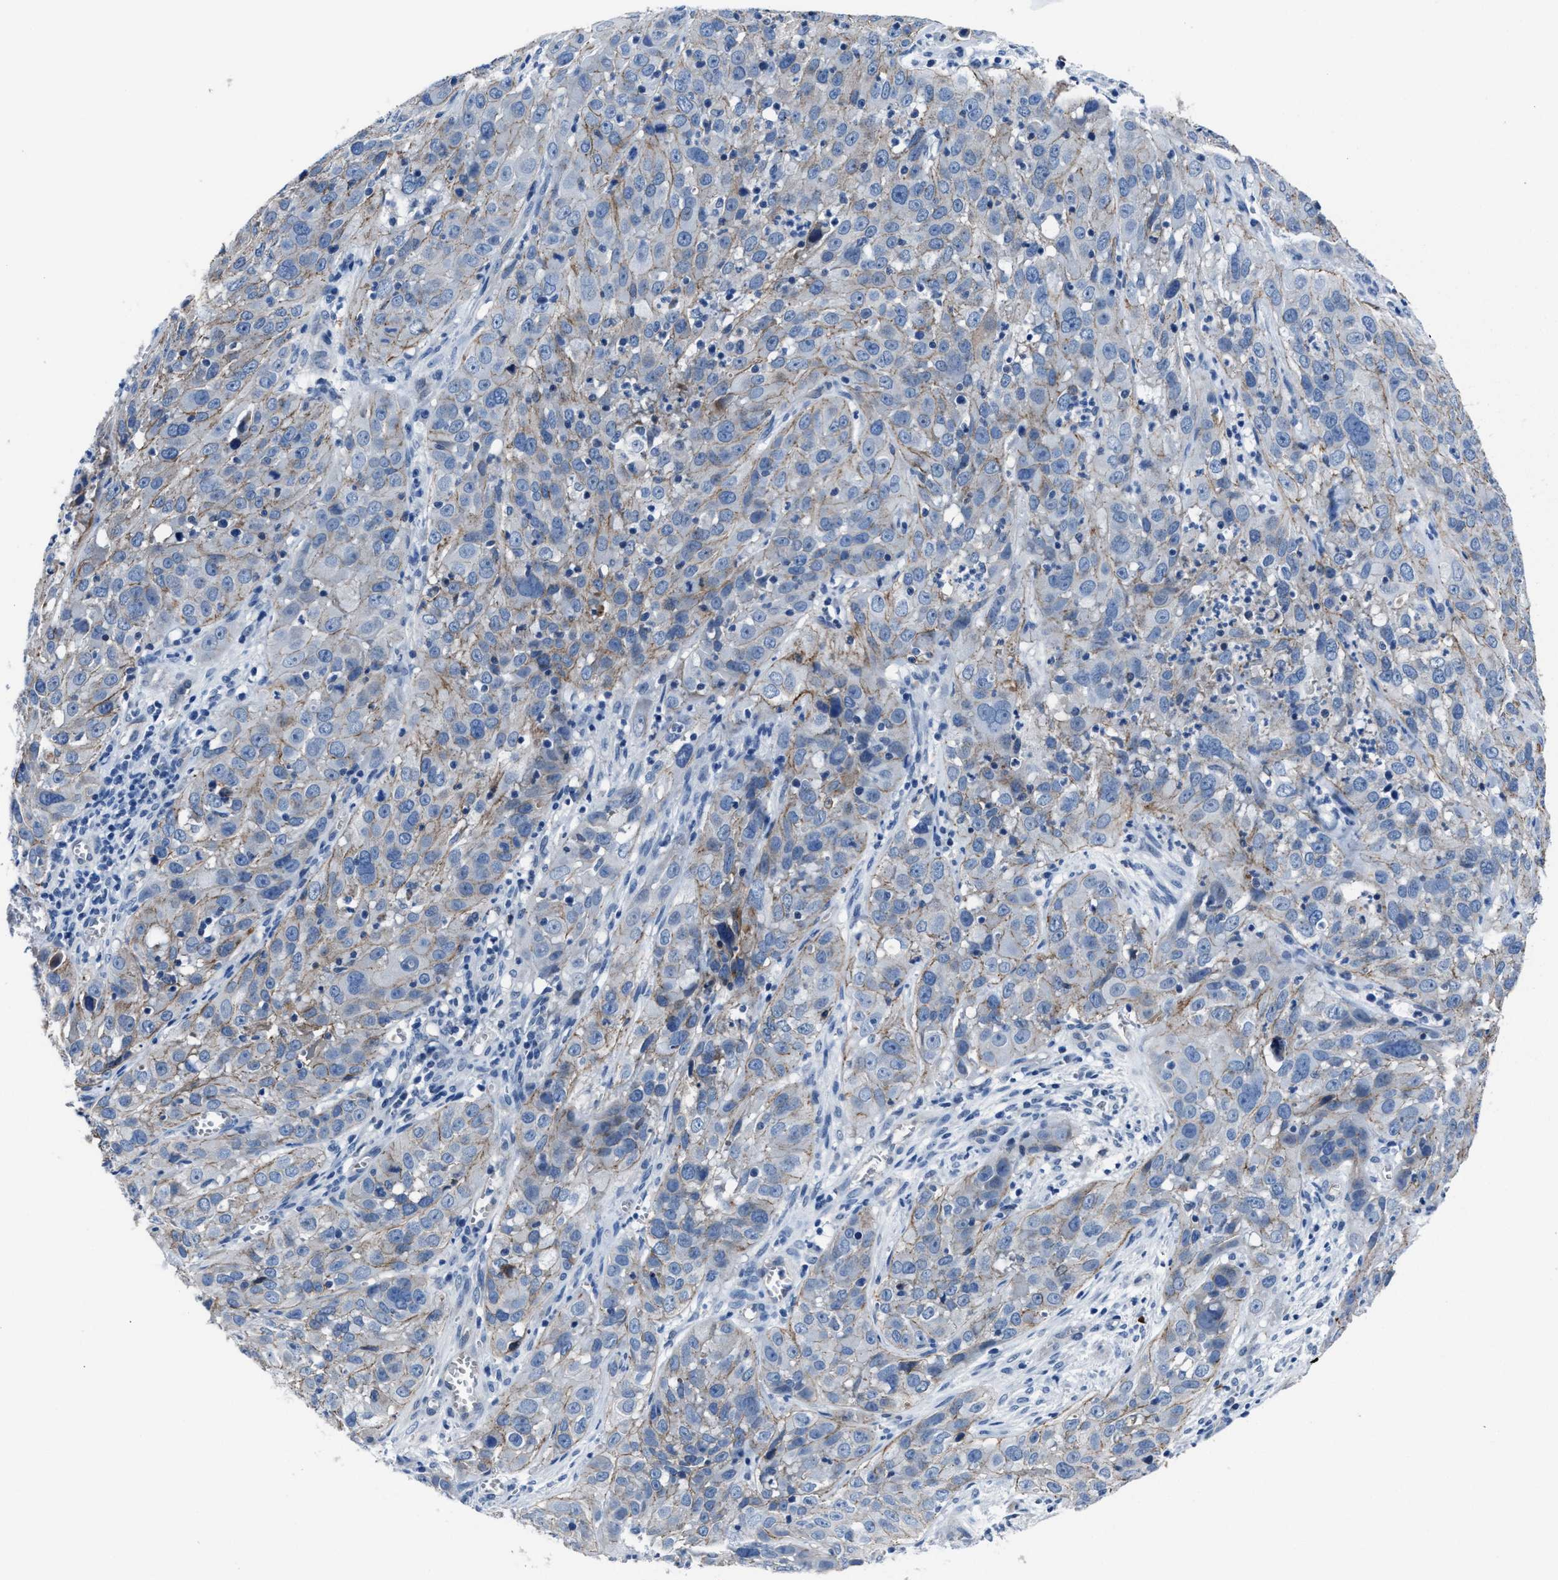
{"staining": {"intensity": "moderate", "quantity": "25%-75%", "location": "cytoplasmic/membranous"}, "tissue": "cervical cancer", "cell_type": "Tumor cells", "image_type": "cancer", "snomed": [{"axis": "morphology", "description": "Squamous cell carcinoma, NOS"}, {"axis": "topography", "description": "Cervix"}], "caption": "An immunohistochemistry histopathology image of neoplastic tissue is shown. Protein staining in brown highlights moderate cytoplasmic/membranous positivity in cervical squamous cell carcinoma within tumor cells. (Brightfield microscopy of DAB IHC at high magnification).", "gene": "GHITM", "patient": {"sex": "female", "age": 32}}